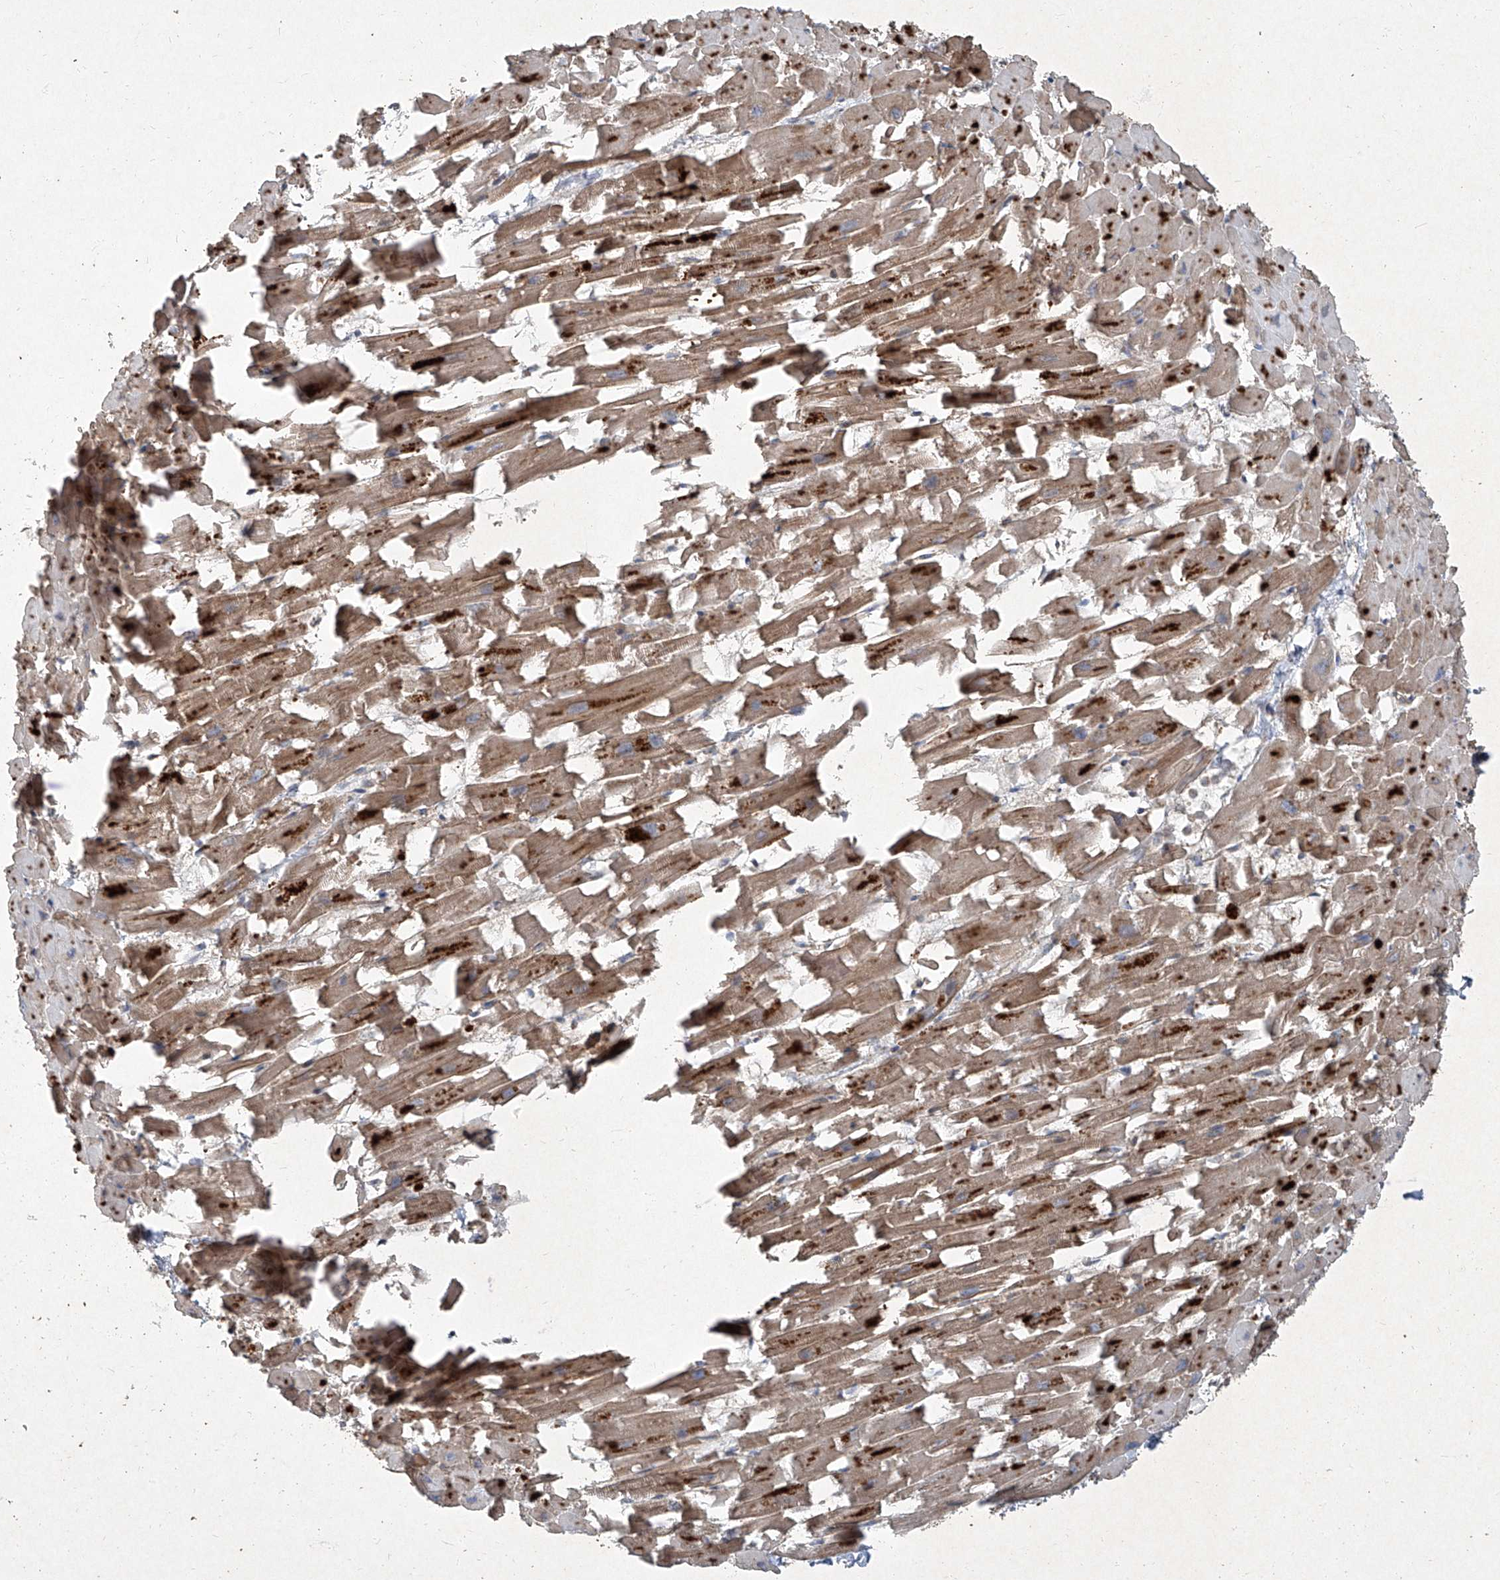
{"staining": {"intensity": "moderate", "quantity": ">75%", "location": "cytoplasmic/membranous"}, "tissue": "heart muscle", "cell_type": "Cardiomyocytes", "image_type": "normal", "snomed": [{"axis": "morphology", "description": "Normal tissue, NOS"}, {"axis": "topography", "description": "Heart"}], "caption": "Moderate cytoplasmic/membranous protein positivity is seen in approximately >75% of cardiomyocytes in heart muscle.", "gene": "CCN1", "patient": {"sex": "female", "age": 64}}